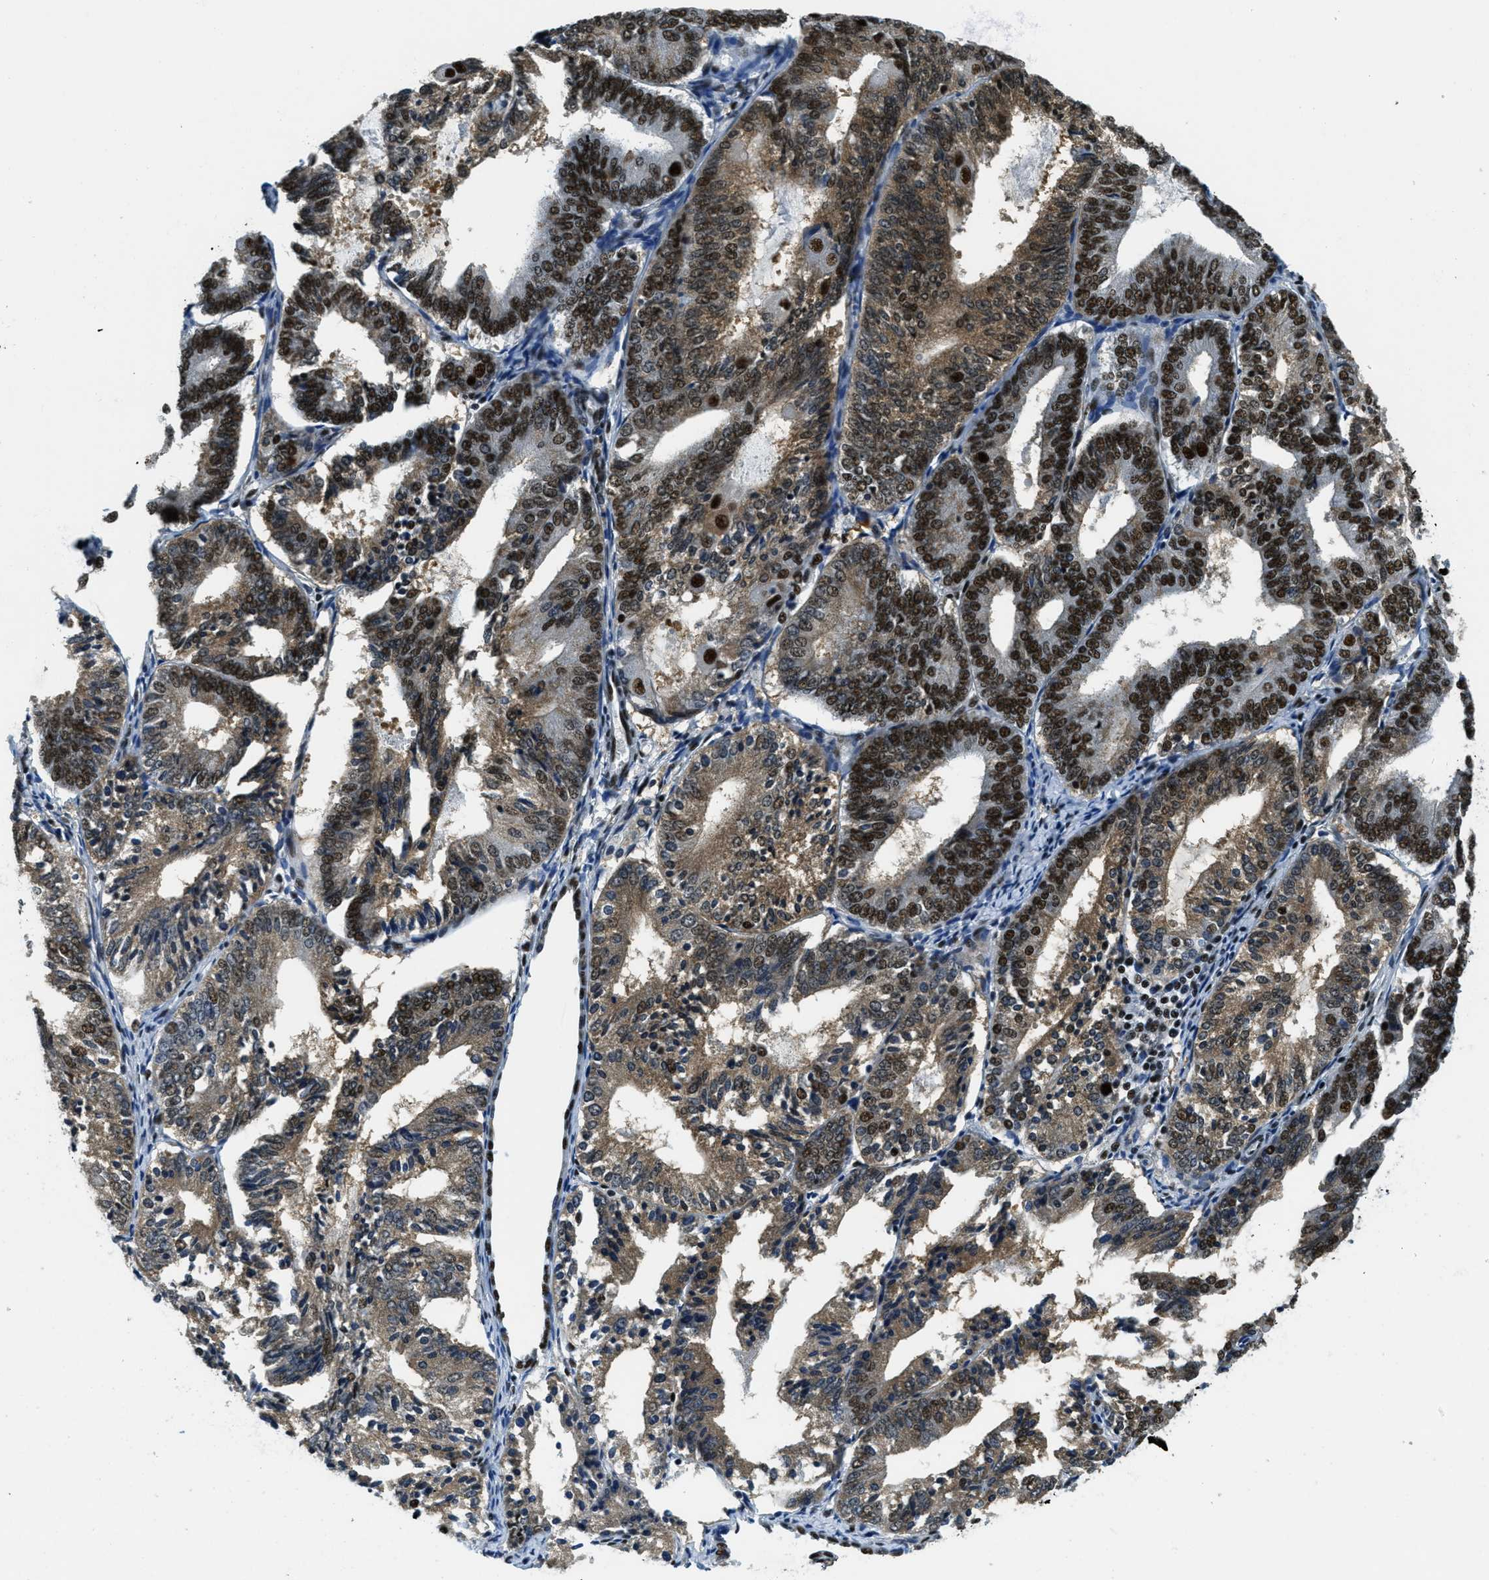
{"staining": {"intensity": "strong", "quantity": ">75%", "location": "cytoplasmic/membranous,nuclear"}, "tissue": "endometrial cancer", "cell_type": "Tumor cells", "image_type": "cancer", "snomed": [{"axis": "morphology", "description": "Adenocarcinoma, NOS"}, {"axis": "topography", "description": "Endometrium"}], "caption": "Immunohistochemical staining of human endometrial adenocarcinoma shows high levels of strong cytoplasmic/membranous and nuclear protein expression in approximately >75% of tumor cells.", "gene": "SSB", "patient": {"sex": "female", "age": 81}}